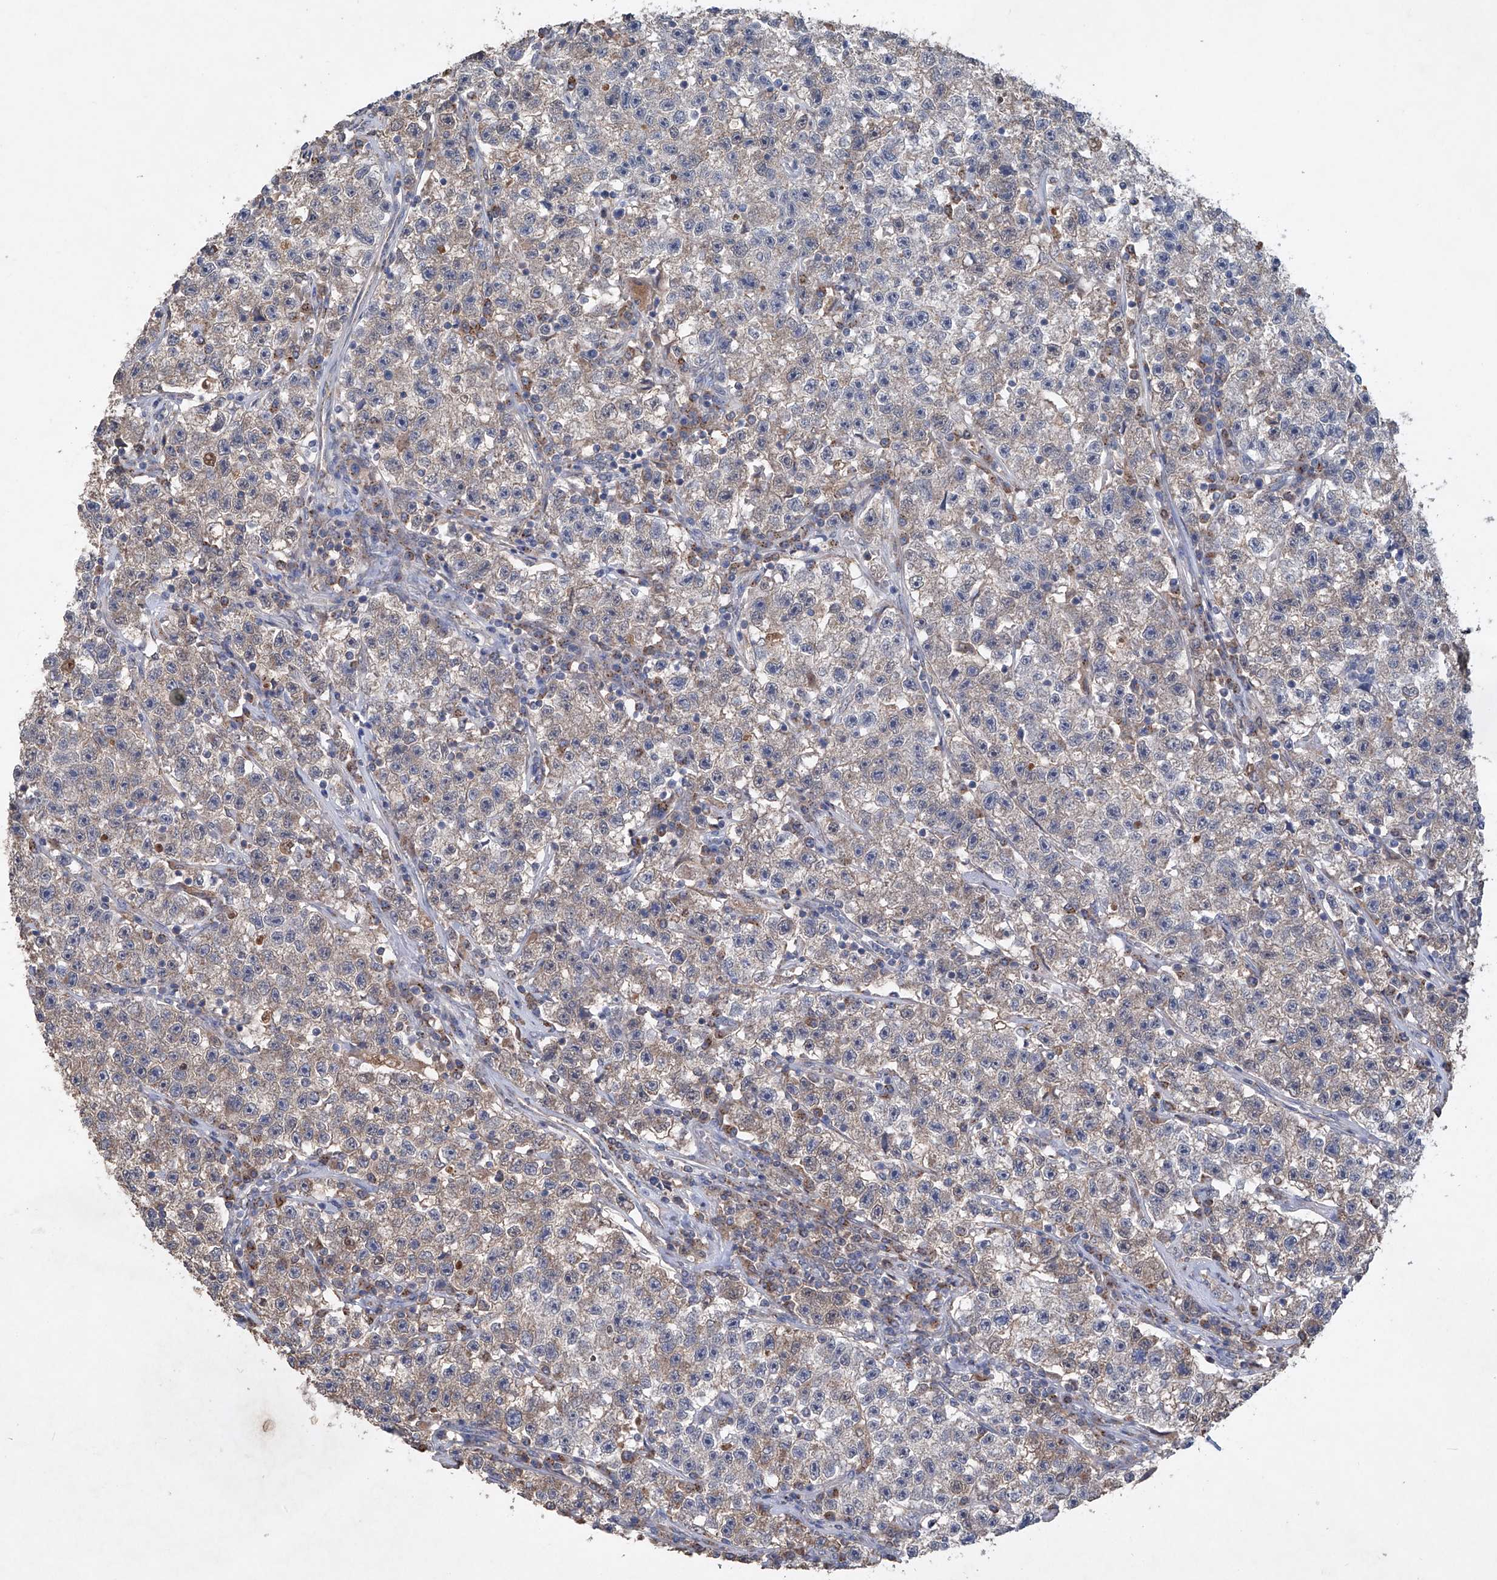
{"staining": {"intensity": "negative", "quantity": "none", "location": "none"}, "tissue": "testis cancer", "cell_type": "Tumor cells", "image_type": "cancer", "snomed": [{"axis": "morphology", "description": "Seminoma, NOS"}, {"axis": "topography", "description": "Testis"}], "caption": "Immunohistochemistry histopathology image of neoplastic tissue: testis cancer (seminoma) stained with DAB demonstrates no significant protein expression in tumor cells. (DAB (3,3'-diaminobenzidine) immunohistochemistry with hematoxylin counter stain).", "gene": "PCSK5", "patient": {"sex": "male", "age": 22}}